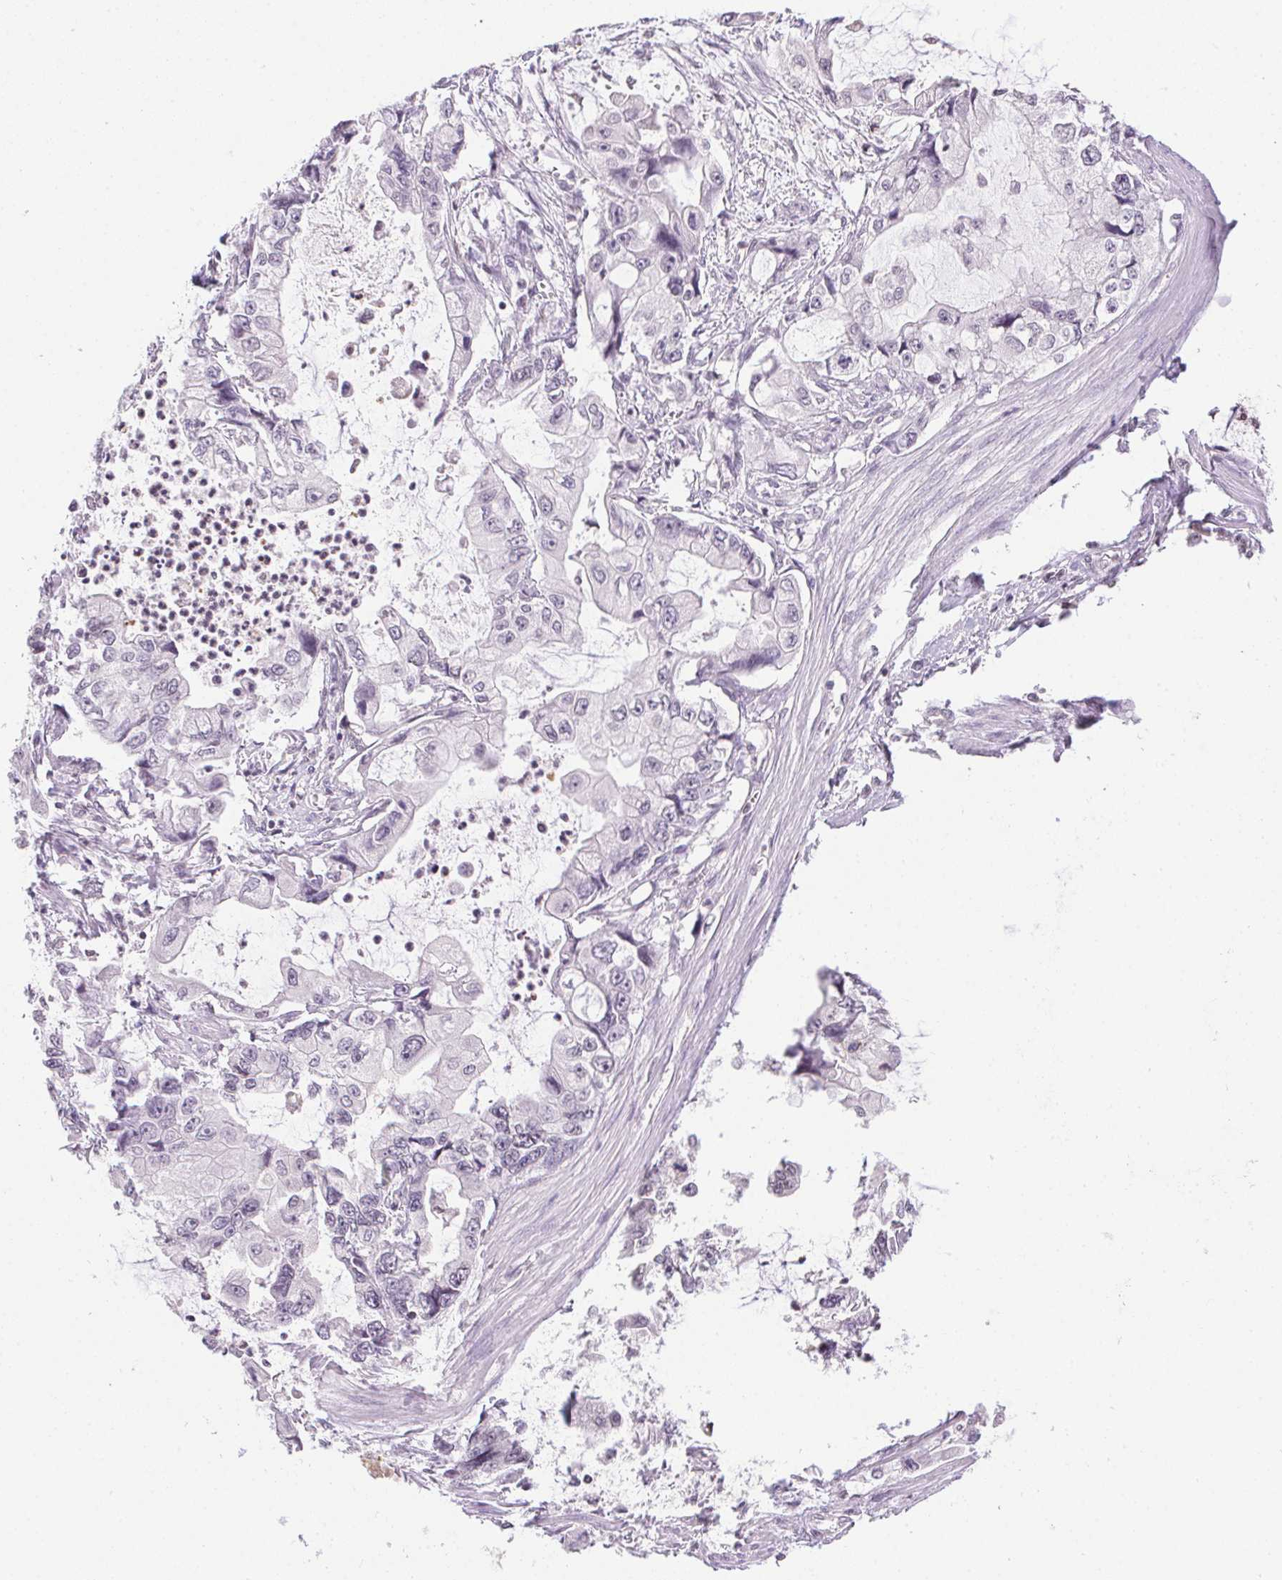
{"staining": {"intensity": "negative", "quantity": "none", "location": "none"}, "tissue": "stomach cancer", "cell_type": "Tumor cells", "image_type": "cancer", "snomed": [{"axis": "morphology", "description": "Adenocarcinoma, NOS"}, {"axis": "topography", "description": "Pancreas"}, {"axis": "topography", "description": "Stomach, upper"}, {"axis": "topography", "description": "Stomach"}], "caption": "Immunohistochemistry photomicrograph of neoplastic tissue: human stomach adenocarcinoma stained with DAB (3,3'-diaminobenzidine) demonstrates no significant protein staining in tumor cells.", "gene": "PRL", "patient": {"sex": "male", "age": 77}}